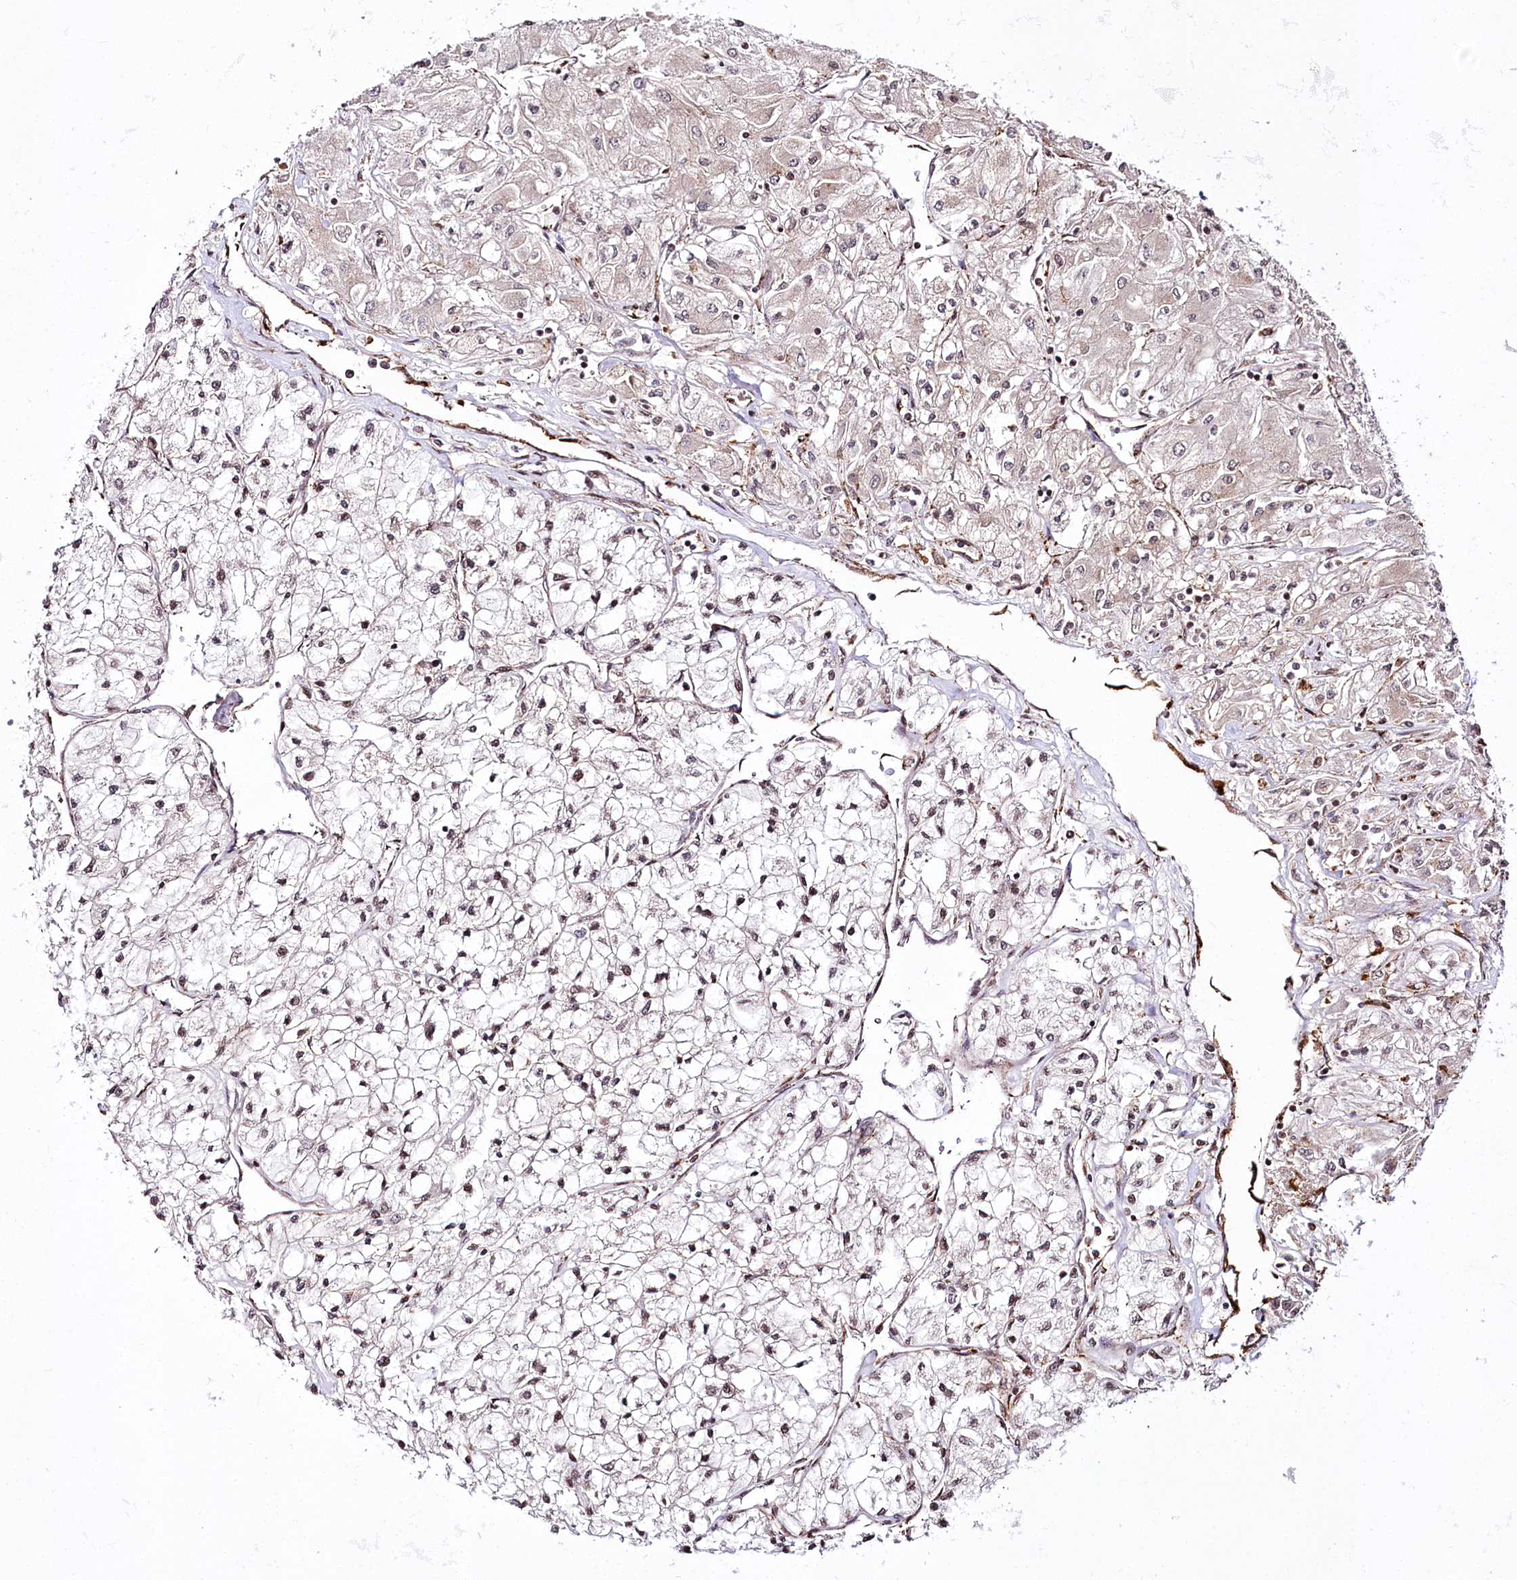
{"staining": {"intensity": "weak", "quantity": "<25%", "location": "nuclear"}, "tissue": "renal cancer", "cell_type": "Tumor cells", "image_type": "cancer", "snomed": [{"axis": "morphology", "description": "Adenocarcinoma, NOS"}, {"axis": "topography", "description": "Kidney"}], "caption": "This is an immunohistochemistry micrograph of adenocarcinoma (renal). There is no expression in tumor cells.", "gene": "HOXC8", "patient": {"sex": "male", "age": 80}}